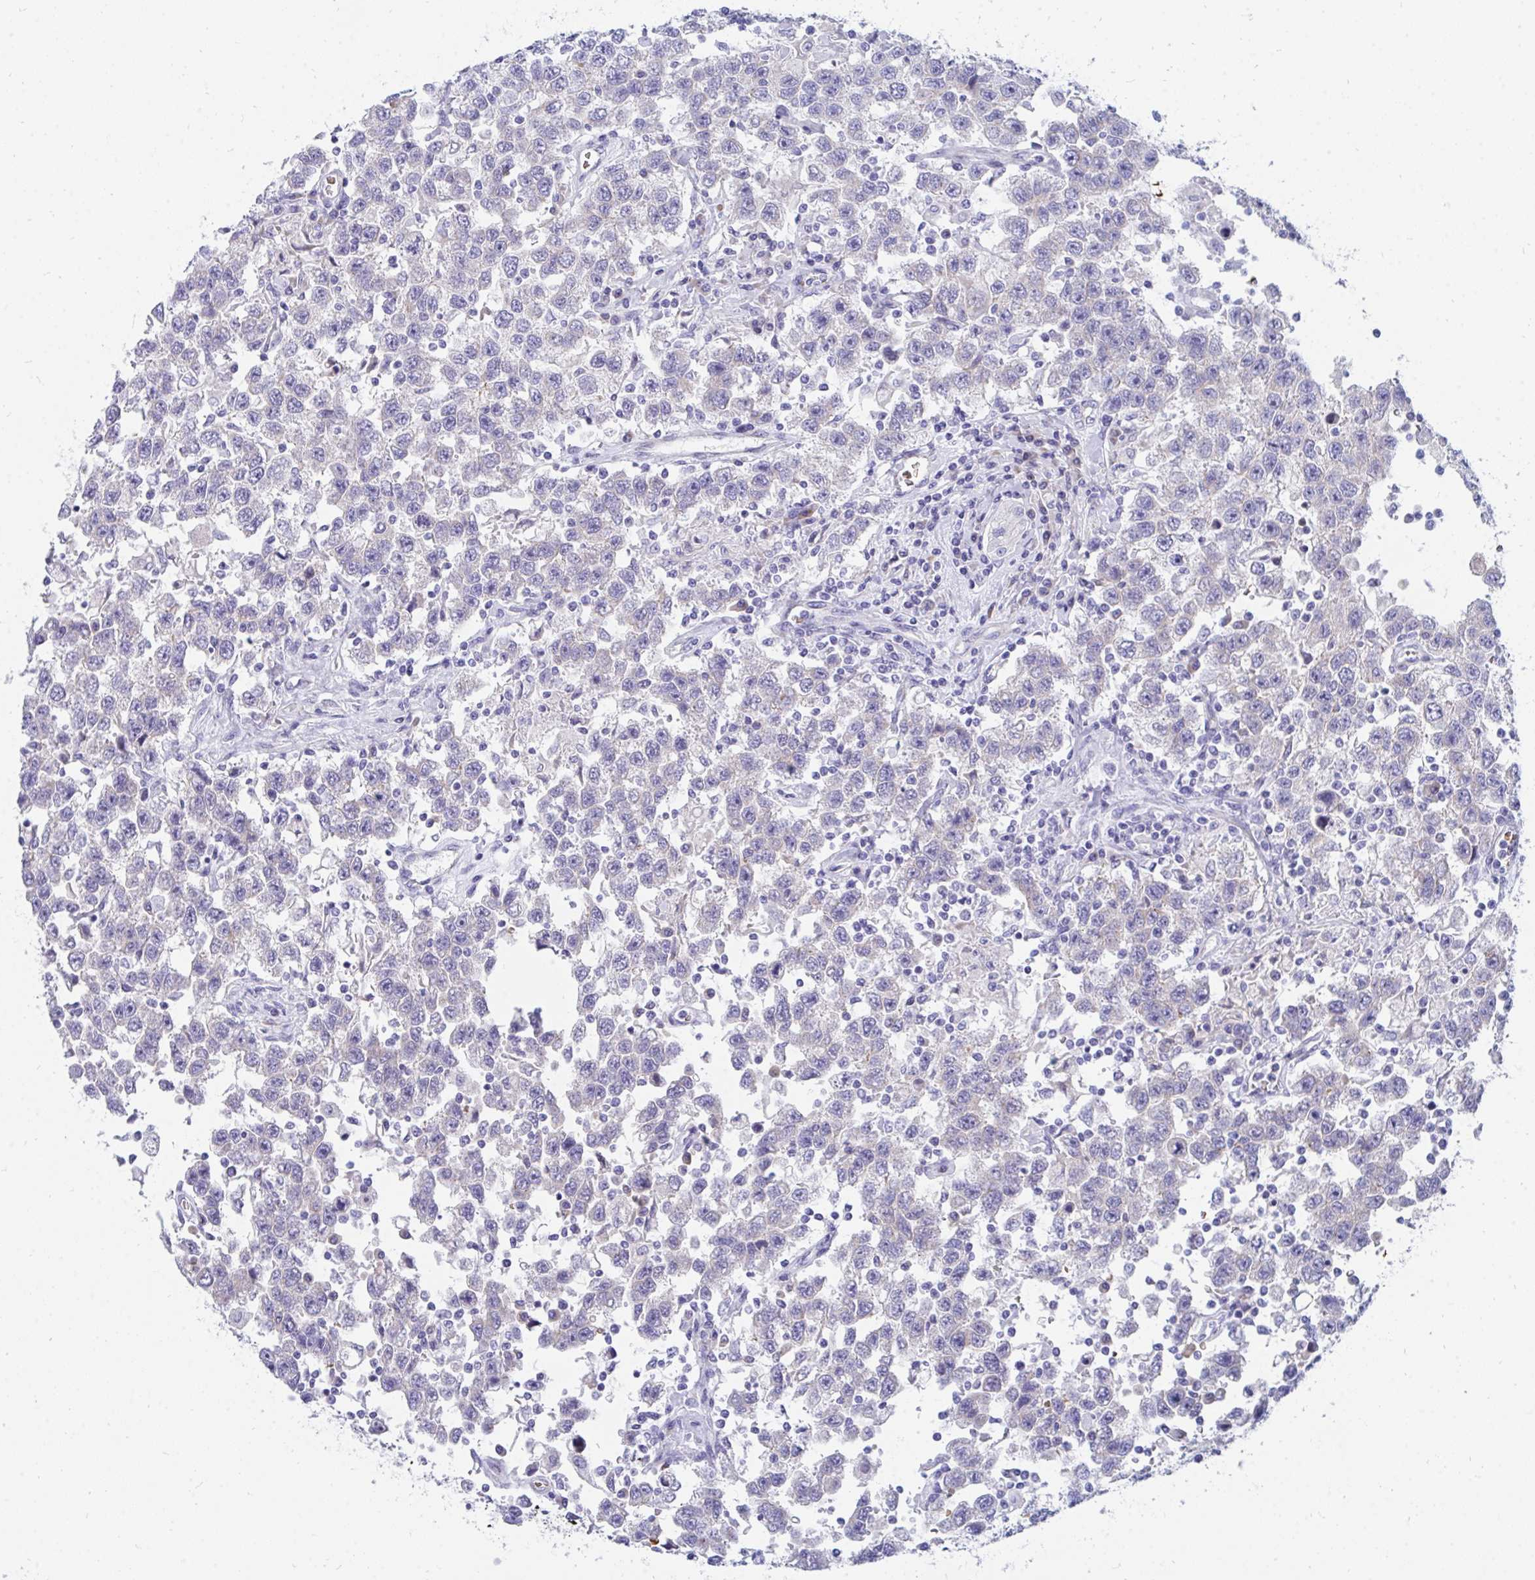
{"staining": {"intensity": "negative", "quantity": "none", "location": "none"}, "tissue": "testis cancer", "cell_type": "Tumor cells", "image_type": "cancer", "snomed": [{"axis": "morphology", "description": "Seminoma, NOS"}, {"axis": "topography", "description": "Testis"}], "caption": "The micrograph reveals no significant expression in tumor cells of testis seminoma.", "gene": "MROH2B", "patient": {"sex": "male", "age": 41}}